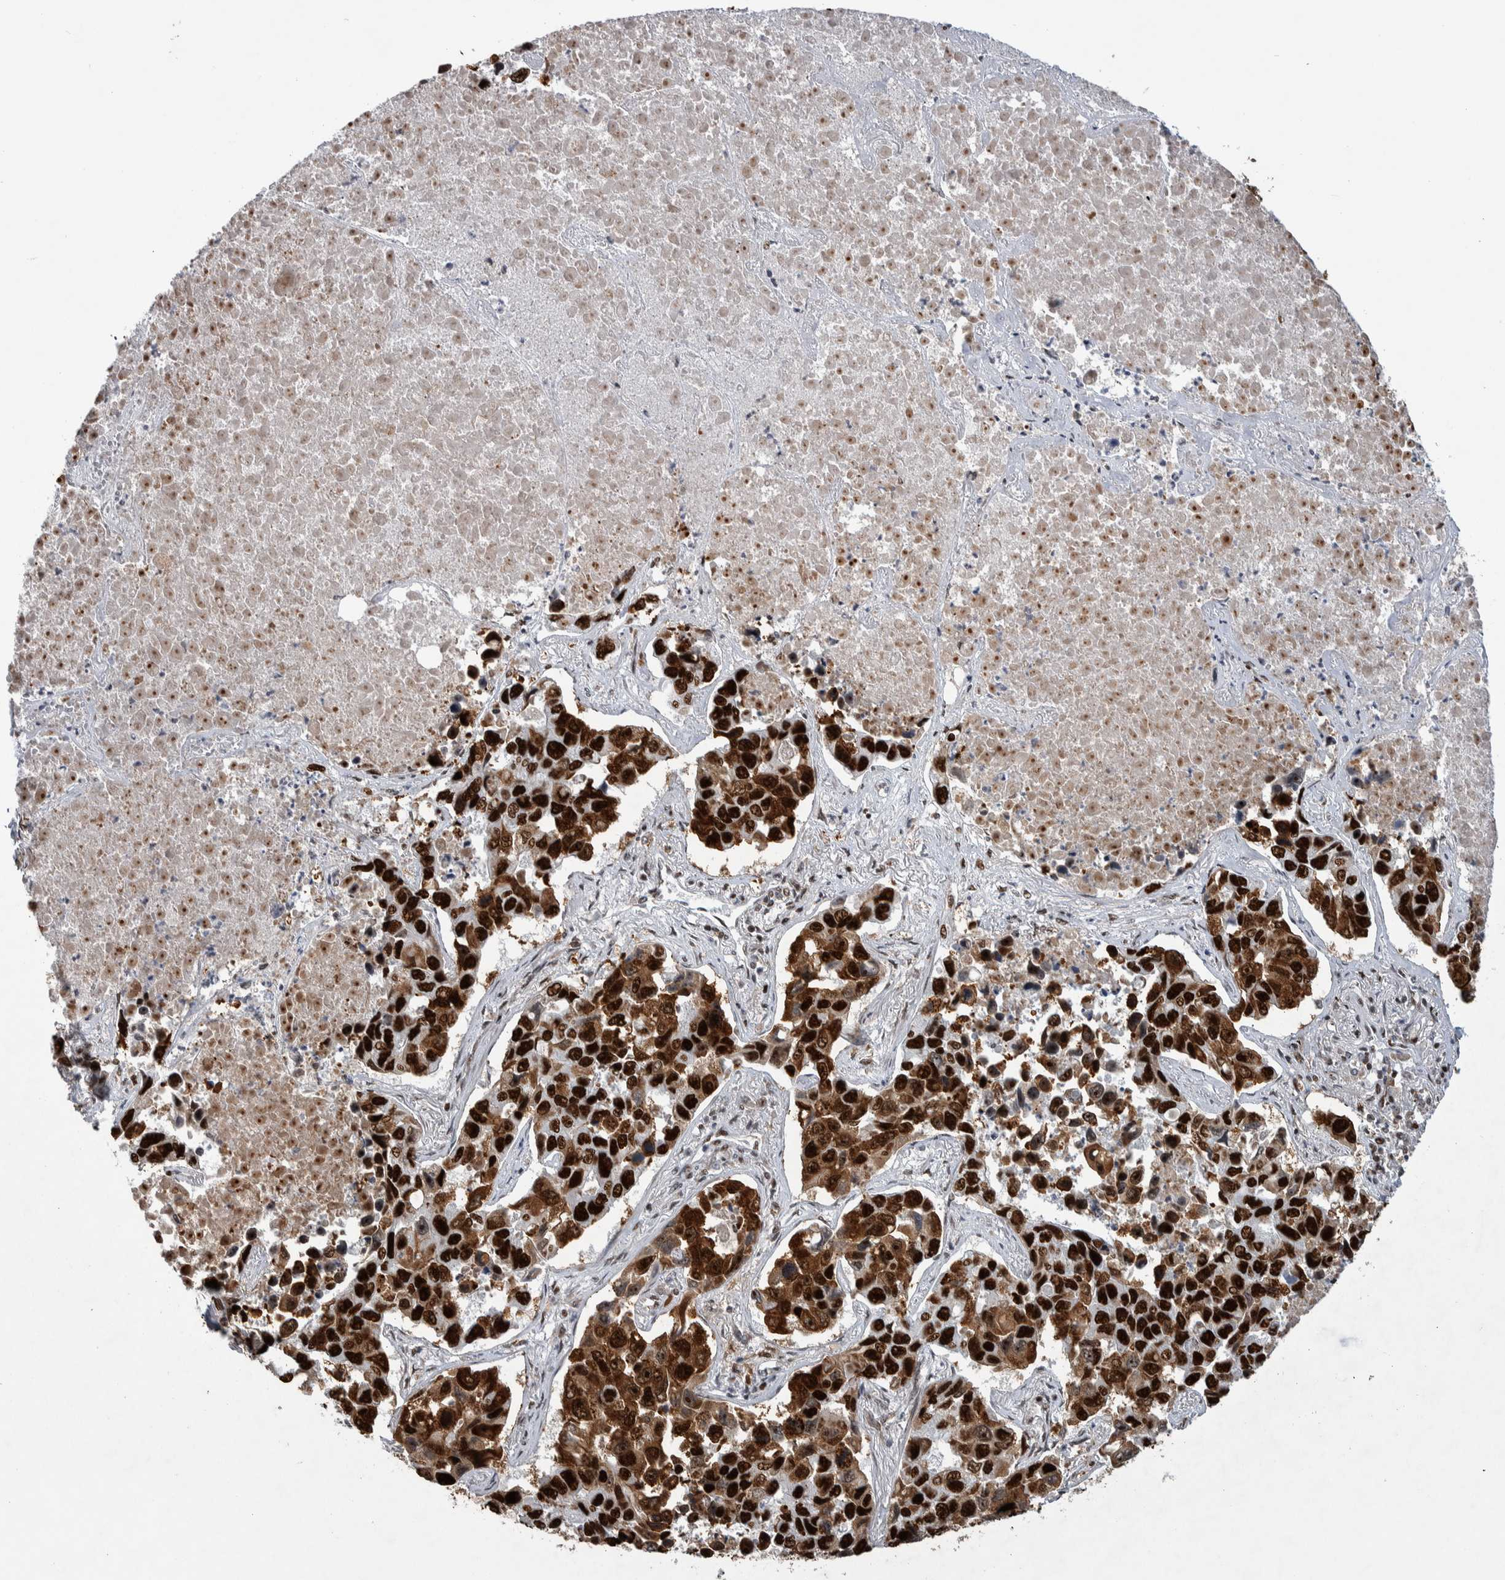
{"staining": {"intensity": "strong", "quantity": ">75%", "location": "cytoplasmic/membranous,nuclear"}, "tissue": "lung cancer", "cell_type": "Tumor cells", "image_type": "cancer", "snomed": [{"axis": "morphology", "description": "Adenocarcinoma, NOS"}, {"axis": "topography", "description": "Lung"}], "caption": "Strong cytoplasmic/membranous and nuclear expression is present in about >75% of tumor cells in lung adenocarcinoma.", "gene": "NCL", "patient": {"sex": "male", "age": 64}}